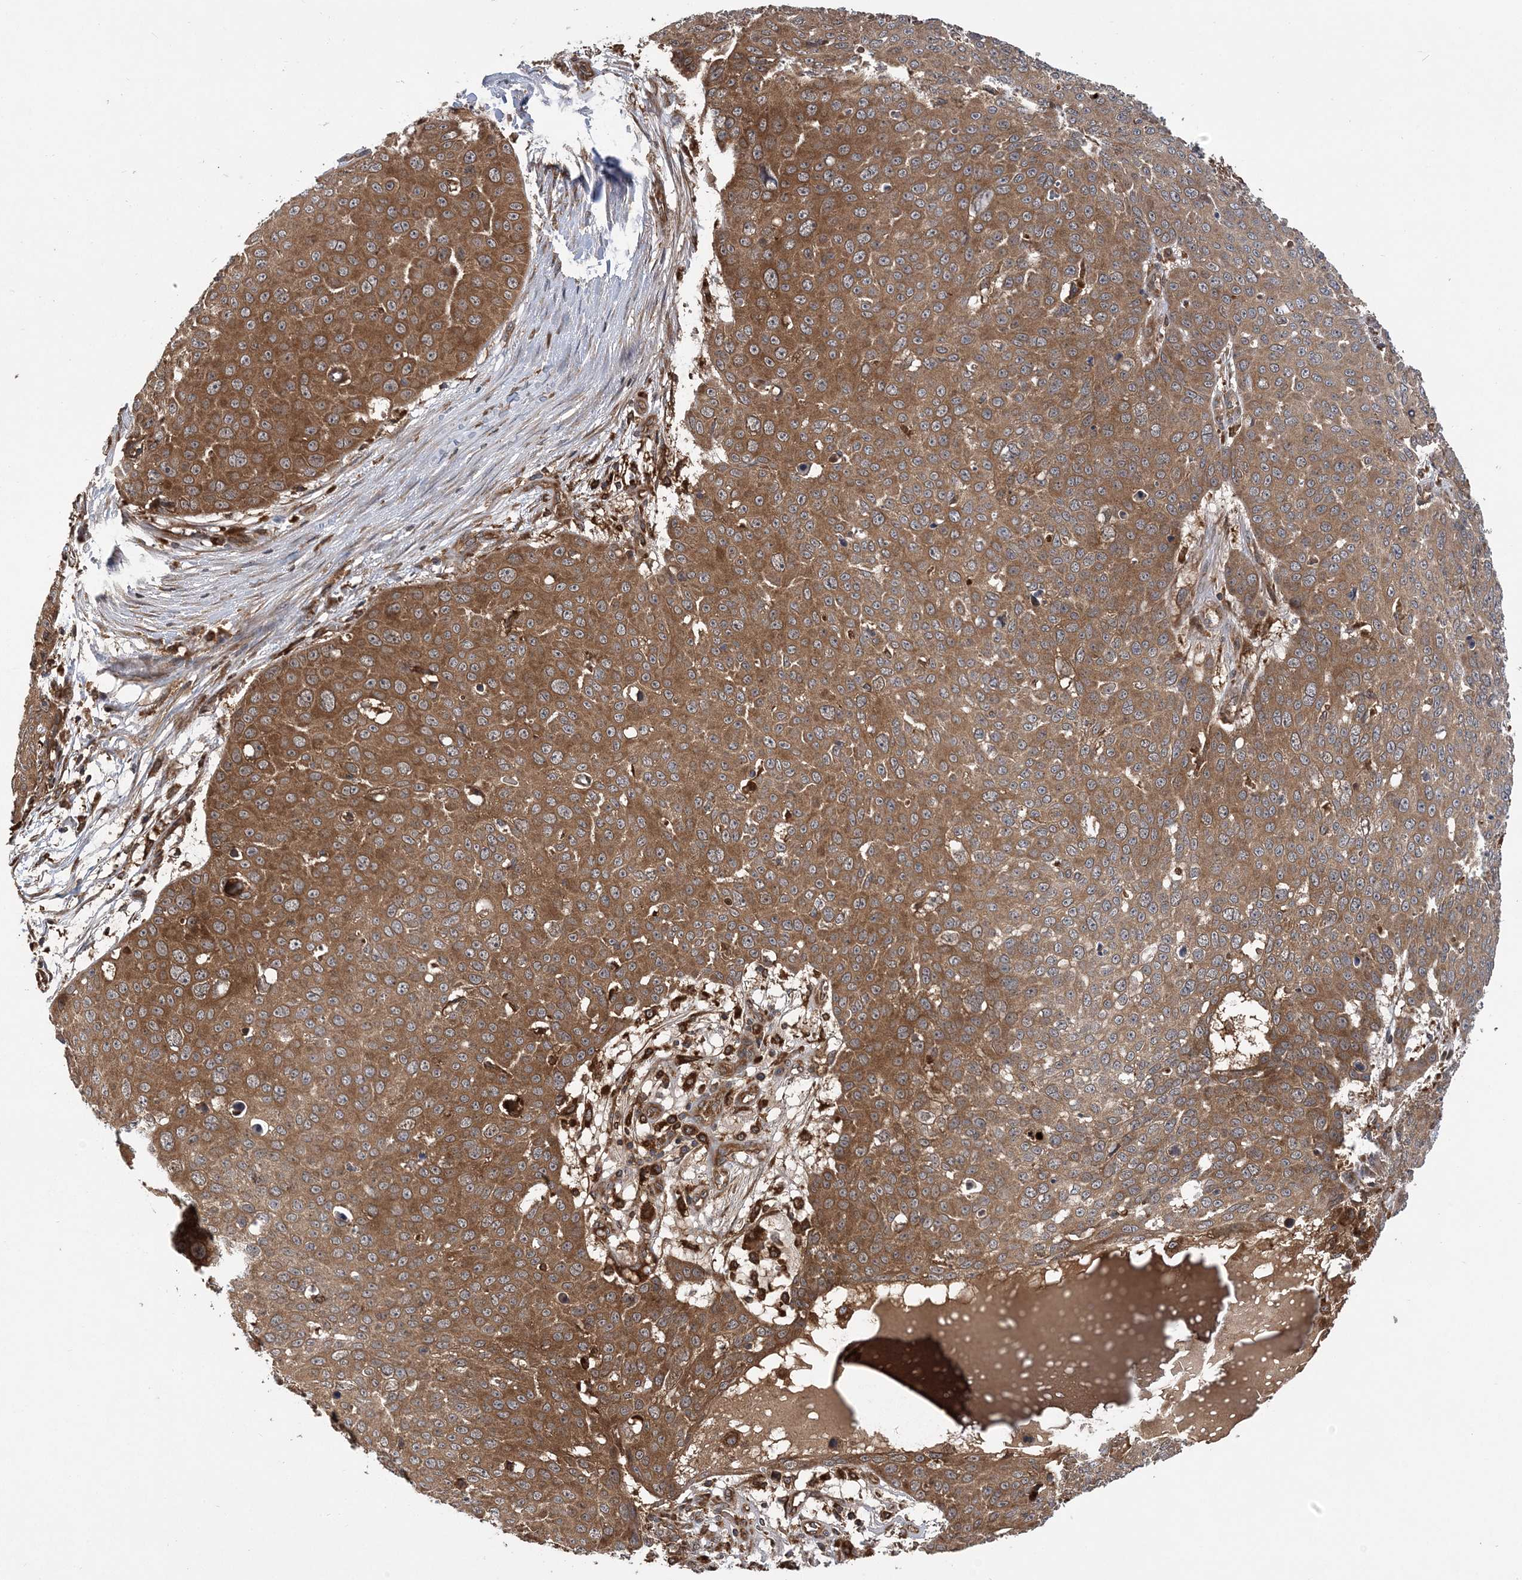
{"staining": {"intensity": "moderate", "quantity": ">75%", "location": "cytoplasmic/membranous"}, "tissue": "skin cancer", "cell_type": "Tumor cells", "image_type": "cancer", "snomed": [{"axis": "morphology", "description": "Squamous cell carcinoma, NOS"}, {"axis": "topography", "description": "Skin"}], "caption": "An image showing moderate cytoplasmic/membranous expression in about >75% of tumor cells in skin squamous cell carcinoma, as visualized by brown immunohistochemical staining.", "gene": "ATG3", "patient": {"sex": "male", "age": 71}}